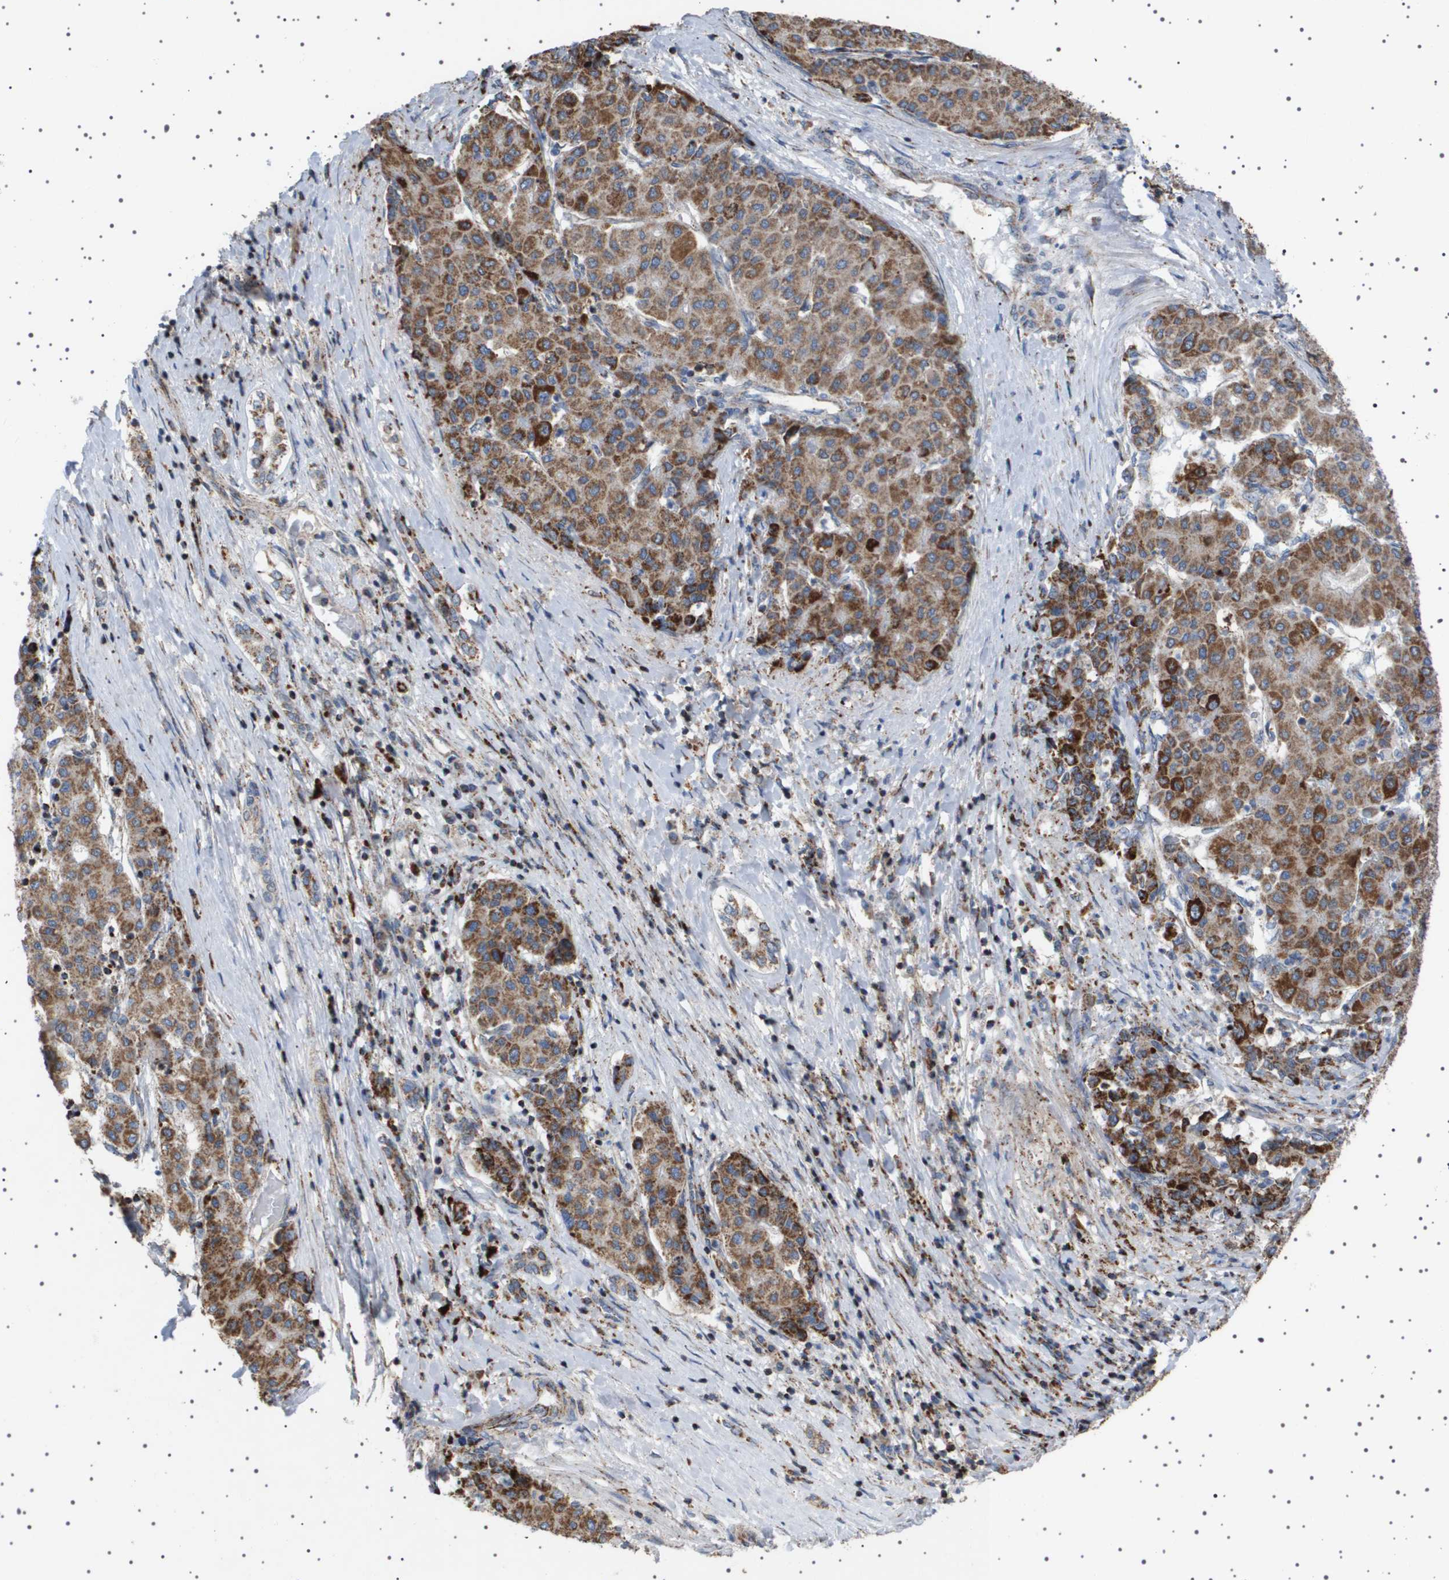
{"staining": {"intensity": "moderate", "quantity": ">75%", "location": "cytoplasmic/membranous"}, "tissue": "liver cancer", "cell_type": "Tumor cells", "image_type": "cancer", "snomed": [{"axis": "morphology", "description": "Carcinoma, Hepatocellular, NOS"}, {"axis": "topography", "description": "Liver"}], "caption": "Human hepatocellular carcinoma (liver) stained for a protein (brown) displays moderate cytoplasmic/membranous positive positivity in approximately >75% of tumor cells.", "gene": "UBXN8", "patient": {"sex": "male", "age": 65}}